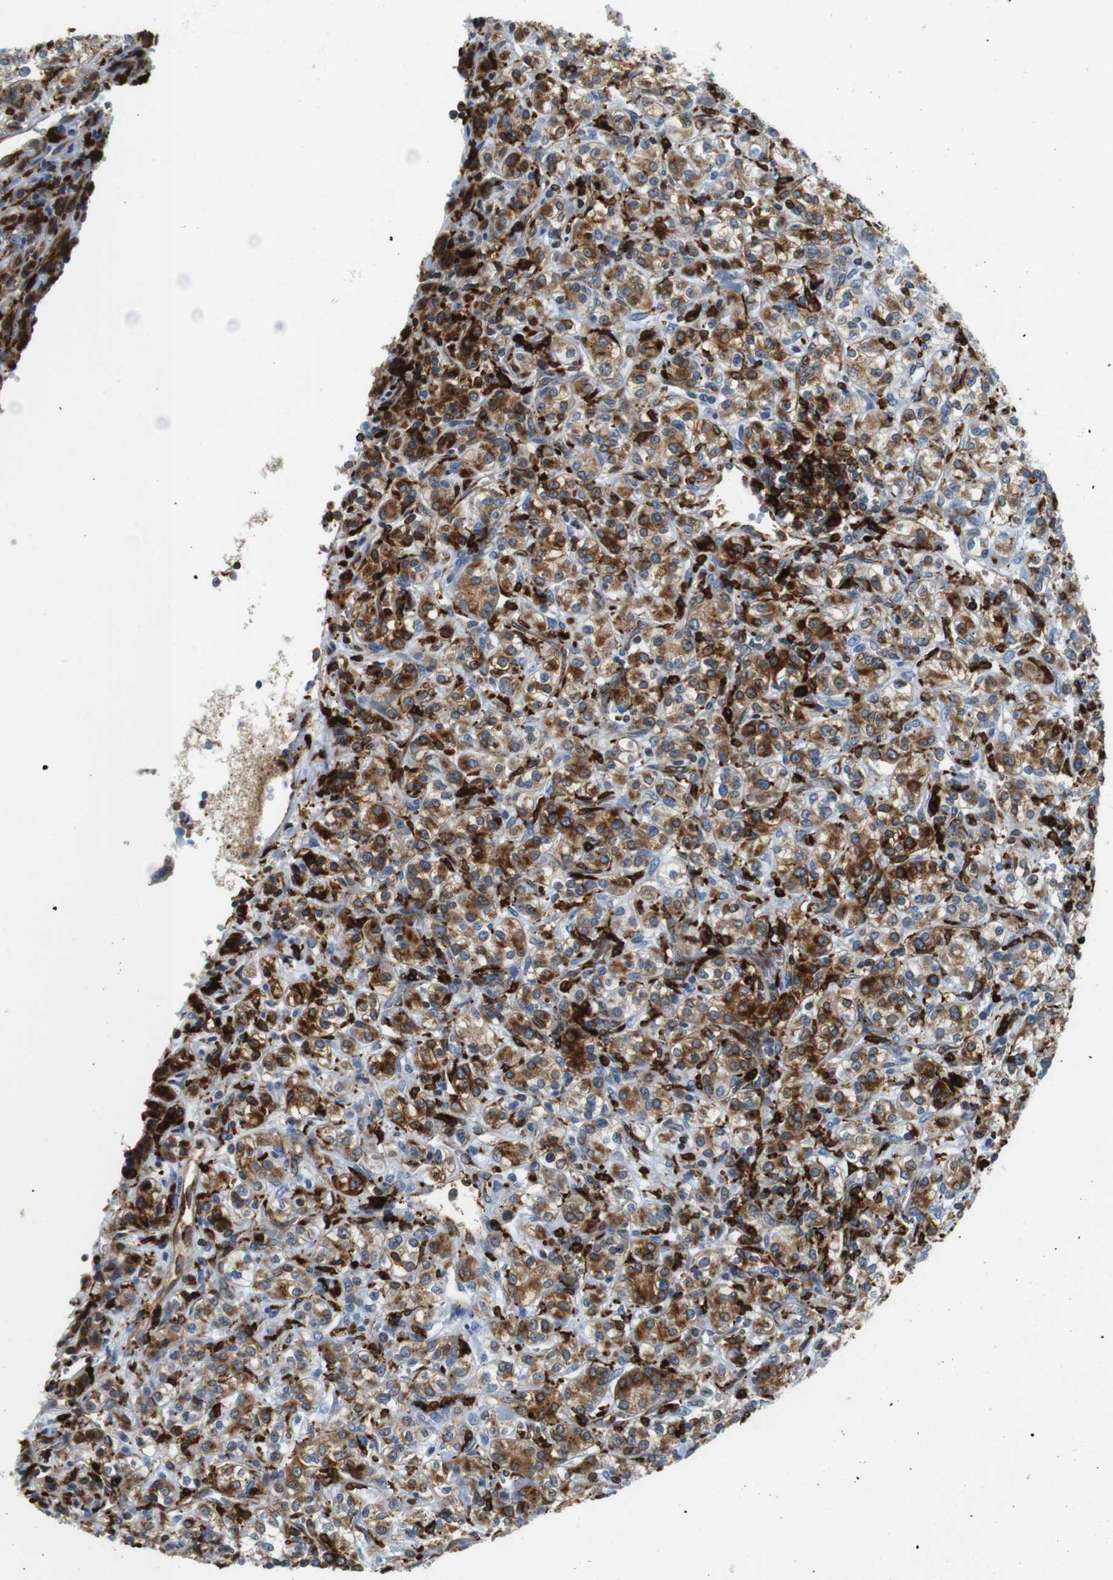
{"staining": {"intensity": "moderate", "quantity": "25%-75%", "location": "cytoplasmic/membranous"}, "tissue": "renal cancer", "cell_type": "Tumor cells", "image_type": "cancer", "snomed": [{"axis": "morphology", "description": "Adenocarcinoma, NOS"}, {"axis": "topography", "description": "Kidney"}], "caption": "Adenocarcinoma (renal) stained with a brown dye shows moderate cytoplasmic/membranous positive staining in about 25%-75% of tumor cells.", "gene": "CIITA", "patient": {"sex": "male", "age": 77}}